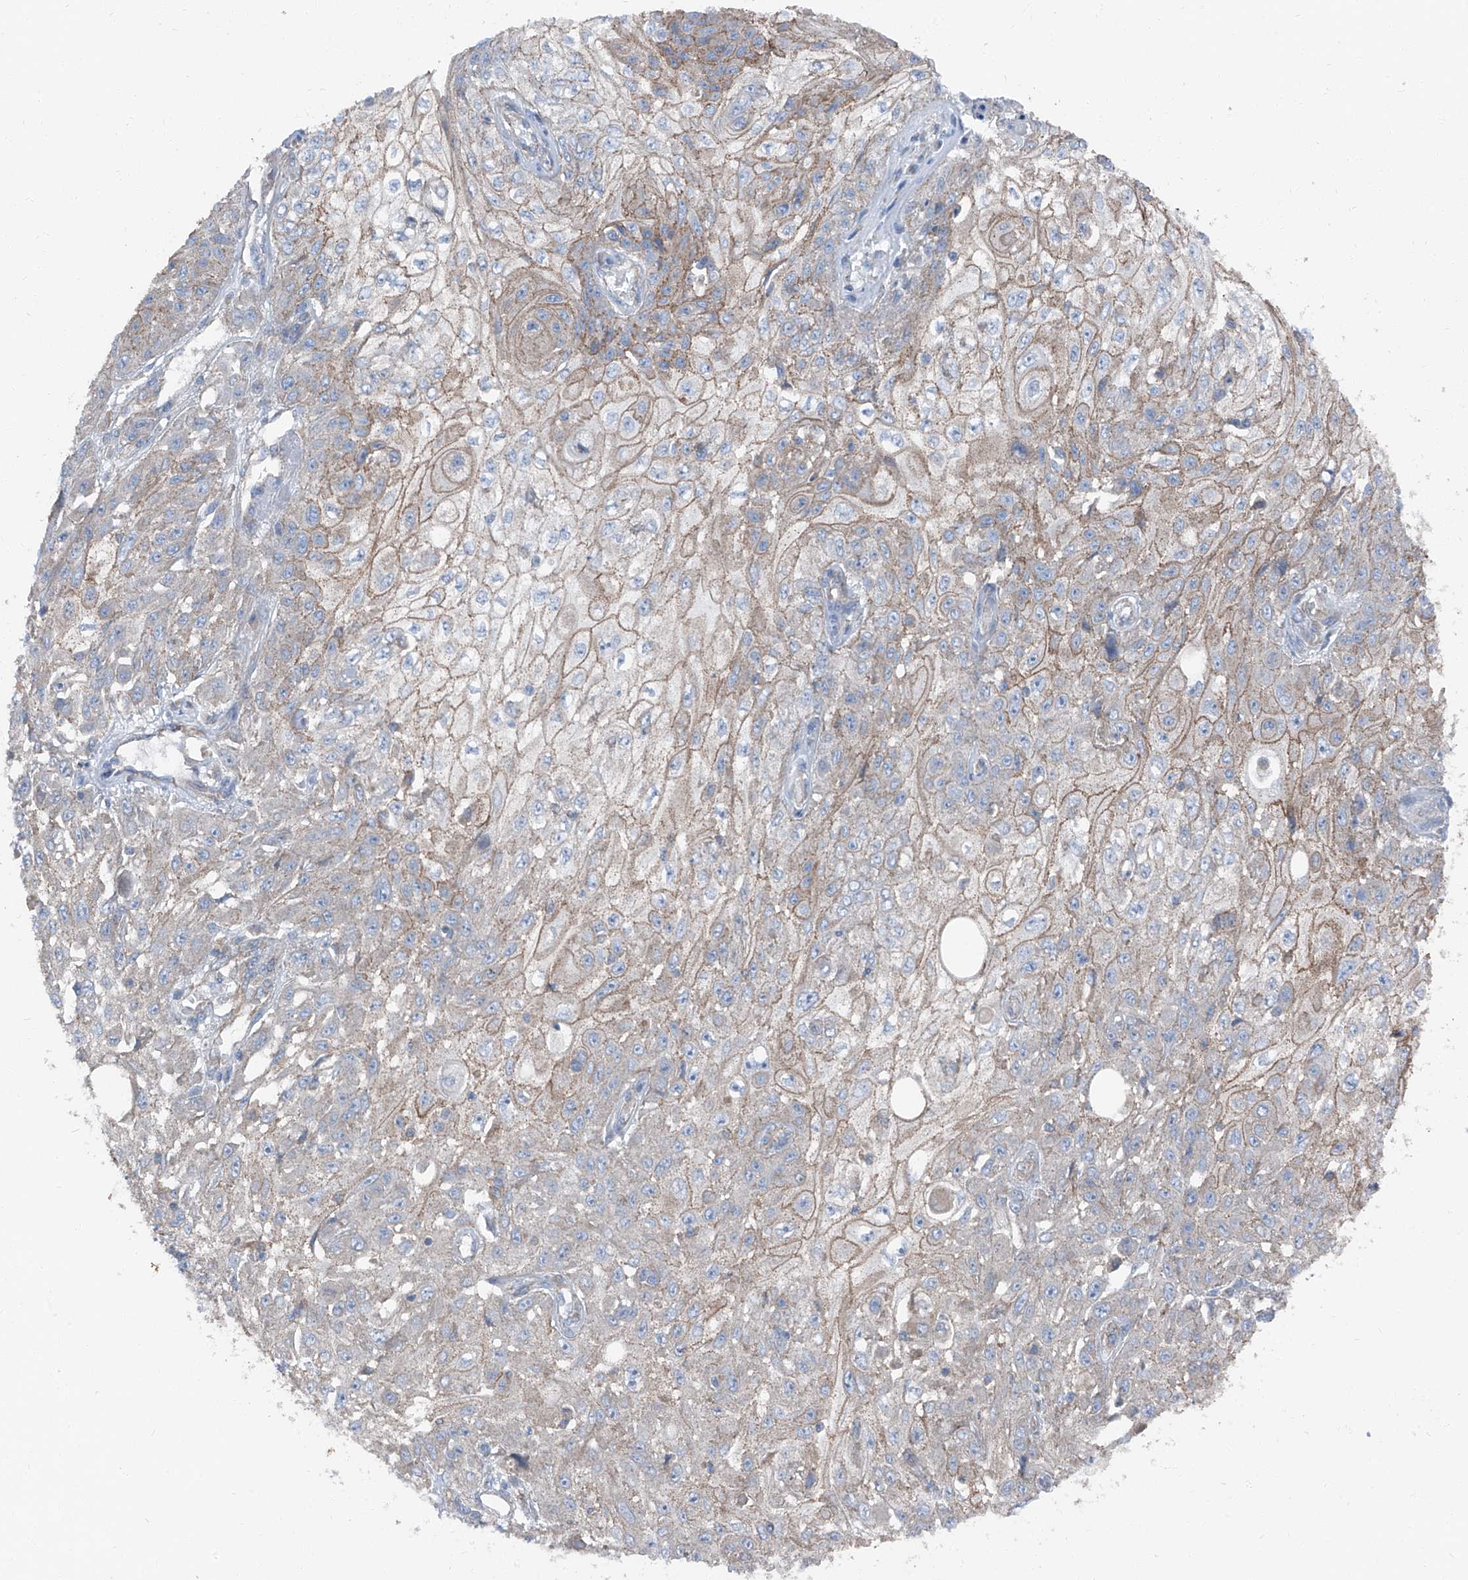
{"staining": {"intensity": "weak", "quantity": "25%-75%", "location": "cytoplasmic/membranous"}, "tissue": "skin cancer", "cell_type": "Tumor cells", "image_type": "cancer", "snomed": [{"axis": "morphology", "description": "Squamous cell carcinoma, NOS"}, {"axis": "morphology", "description": "Squamous cell carcinoma, metastatic, NOS"}, {"axis": "topography", "description": "Skin"}, {"axis": "topography", "description": "Lymph node"}], "caption": "Weak cytoplasmic/membranous protein positivity is seen in approximately 25%-75% of tumor cells in skin squamous cell carcinoma.", "gene": "GPR142", "patient": {"sex": "male", "age": 75}}